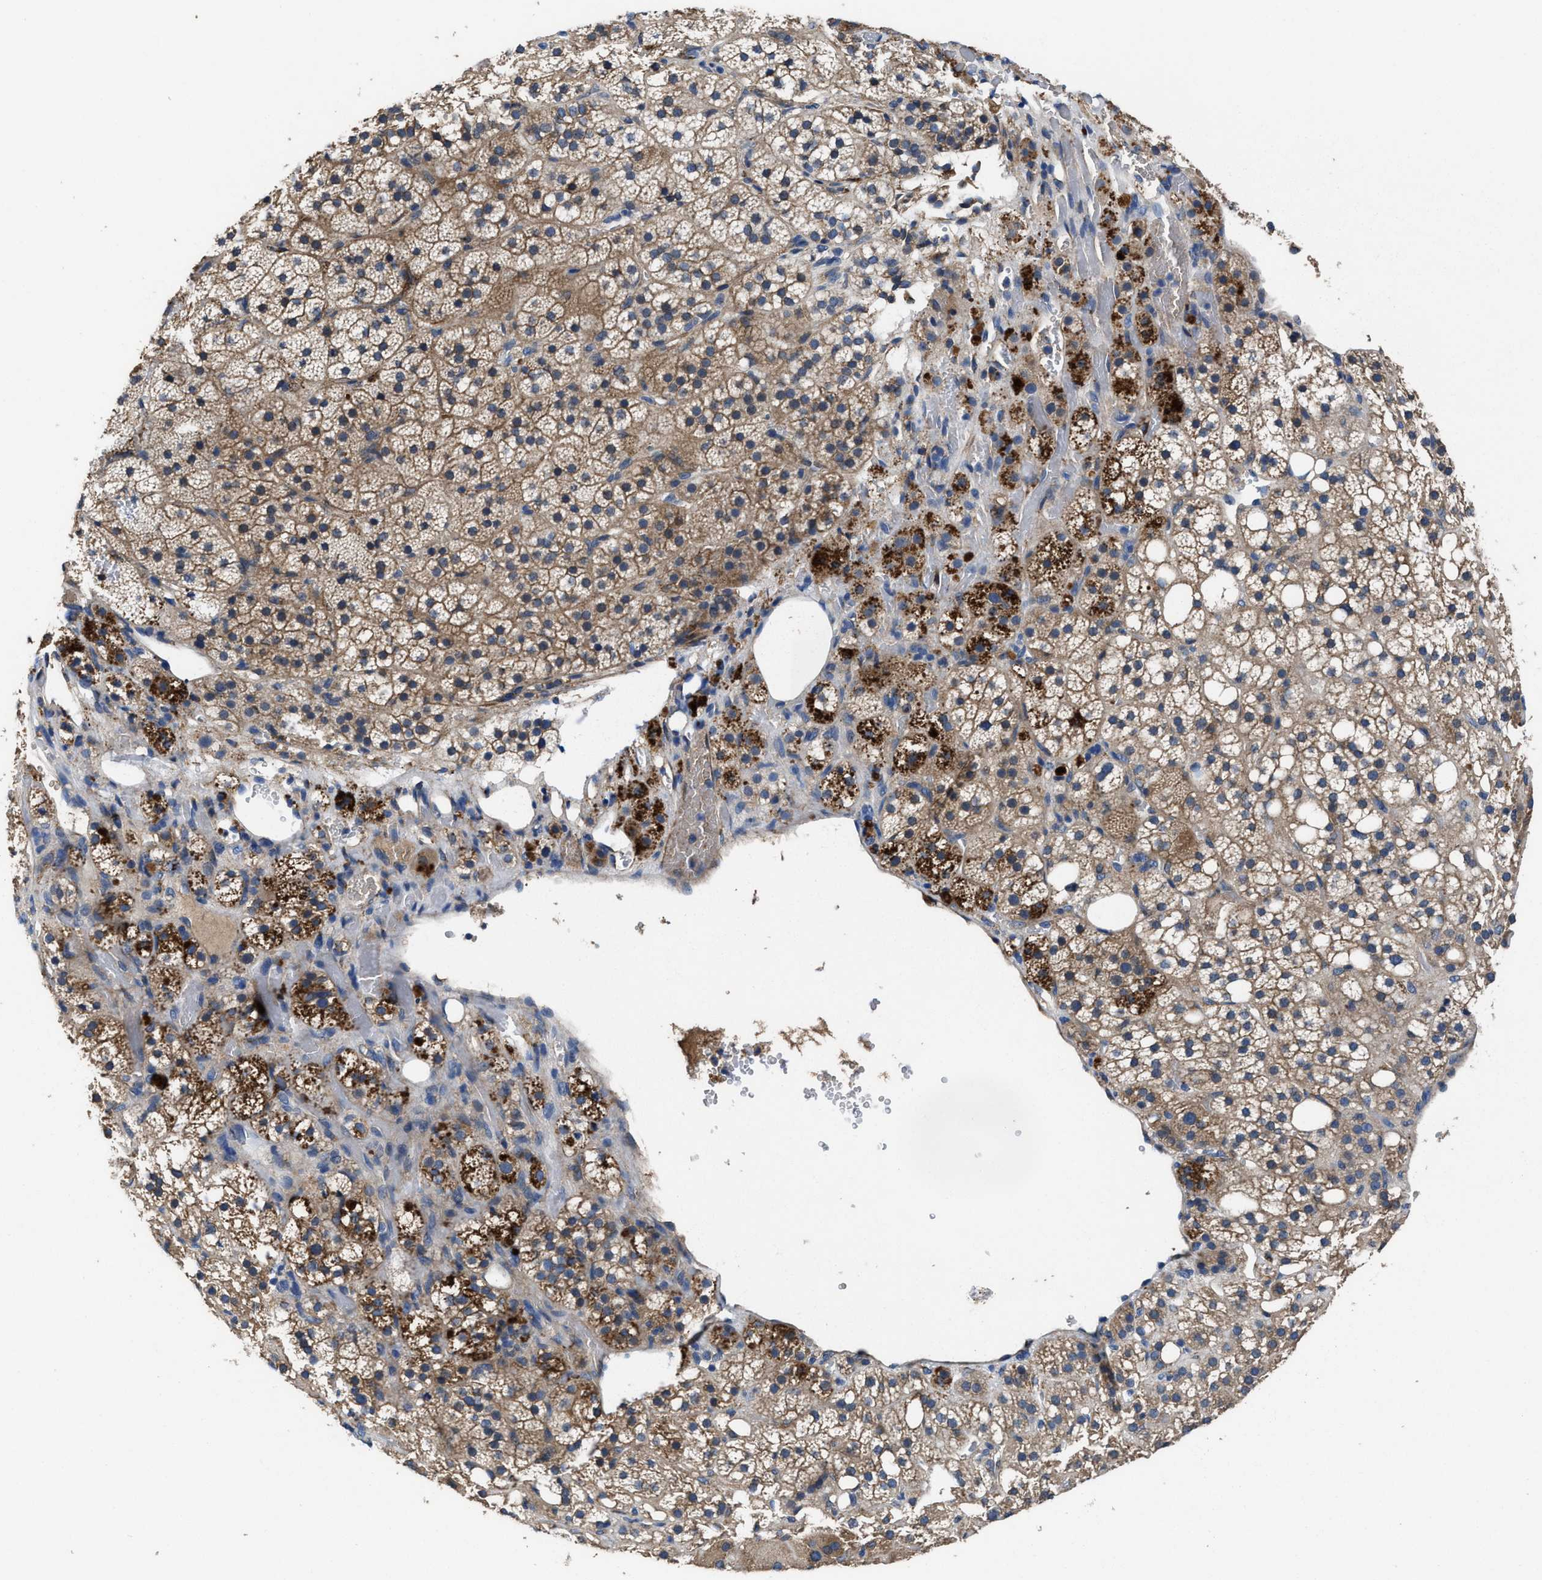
{"staining": {"intensity": "moderate", "quantity": "25%-75%", "location": "cytoplasmic/membranous"}, "tissue": "adrenal gland", "cell_type": "Glandular cells", "image_type": "normal", "snomed": [{"axis": "morphology", "description": "Normal tissue, NOS"}, {"axis": "topography", "description": "Adrenal gland"}], "caption": "Brown immunohistochemical staining in normal human adrenal gland displays moderate cytoplasmic/membranous expression in approximately 25%-75% of glandular cells.", "gene": "IDNK", "patient": {"sex": "female", "age": 59}}